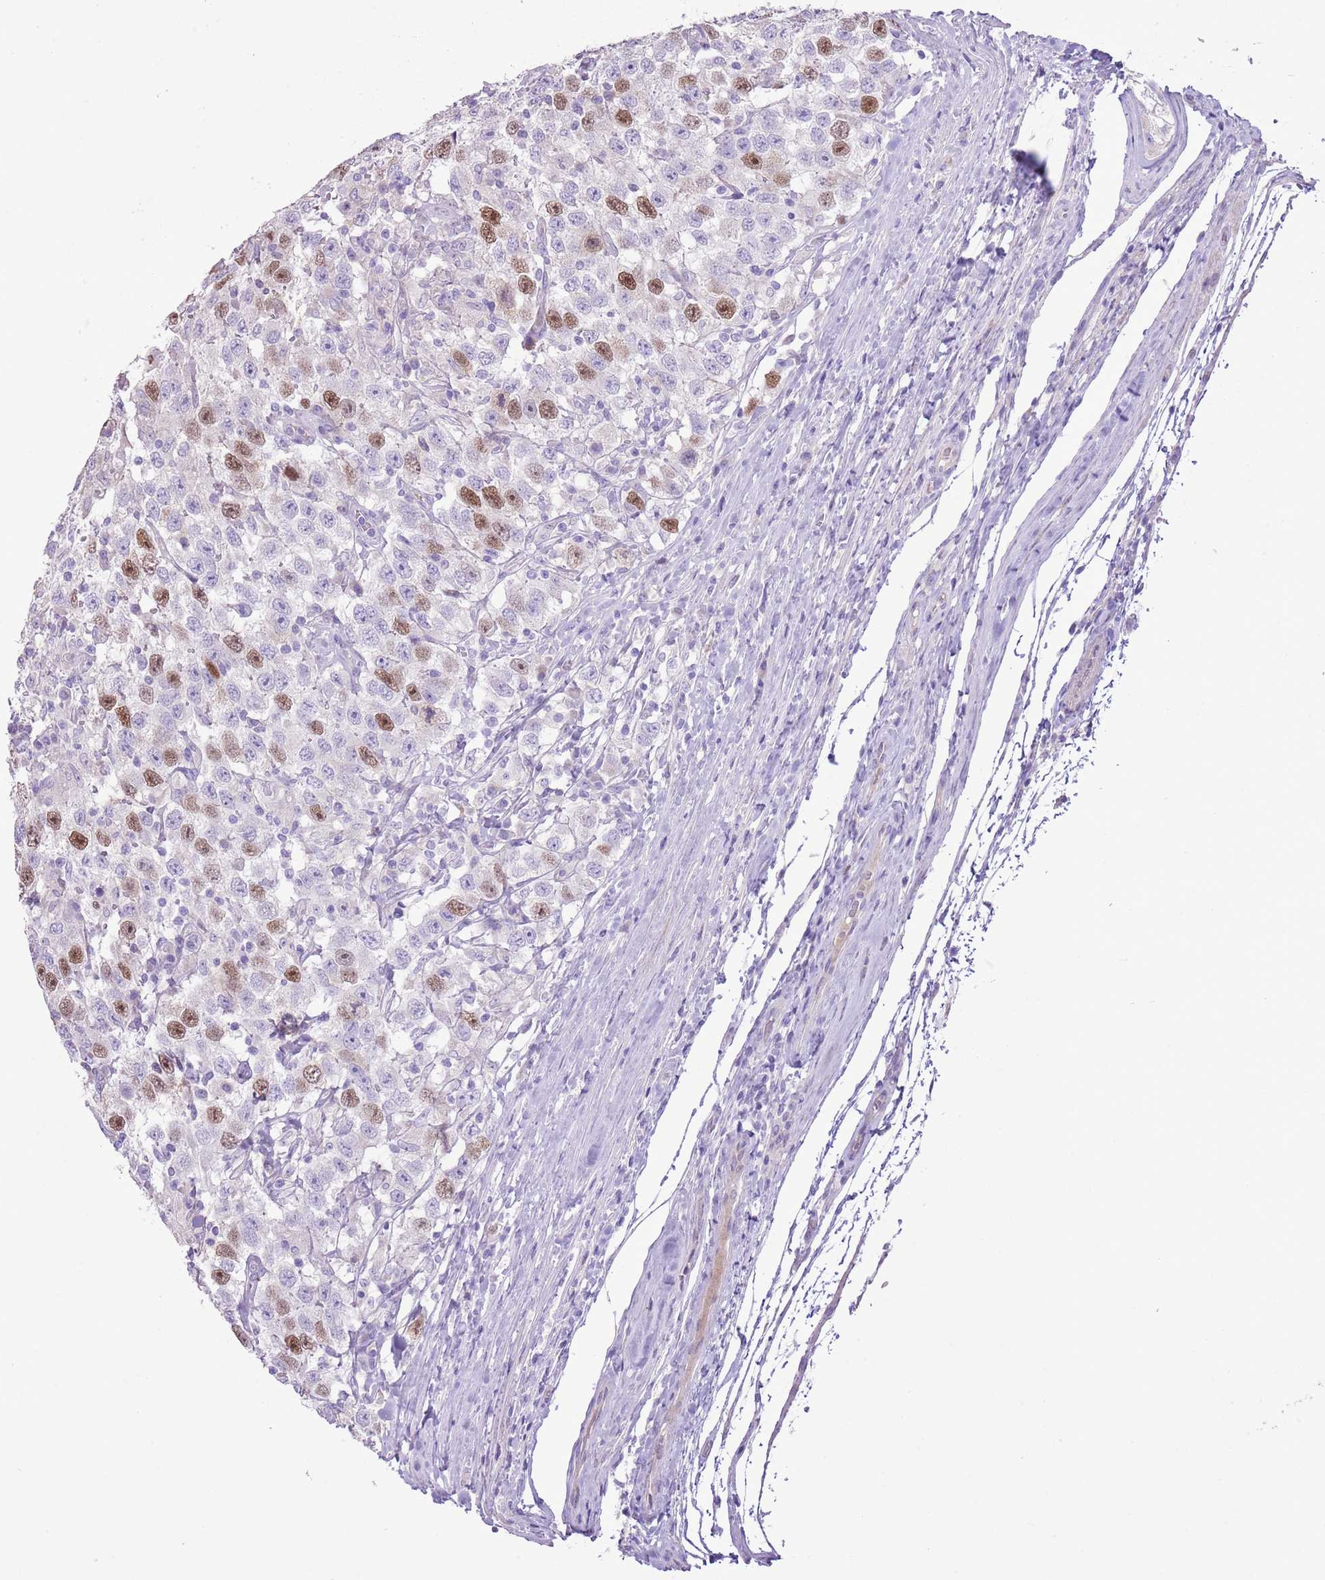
{"staining": {"intensity": "moderate", "quantity": "25%-75%", "location": "nuclear"}, "tissue": "testis cancer", "cell_type": "Tumor cells", "image_type": "cancer", "snomed": [{"axis": "morphology", "description": "Seminoma, NOS"}, {"axis": "topography", "description": "Testis"}], "caption": "This is an image of immunohistochemistry staining of testis cancer (seminoma), which shows moderate staining in the nuclear of tumor cells.", "gene": "GMNN", "patient": {"sex": "male", "age": 41}}